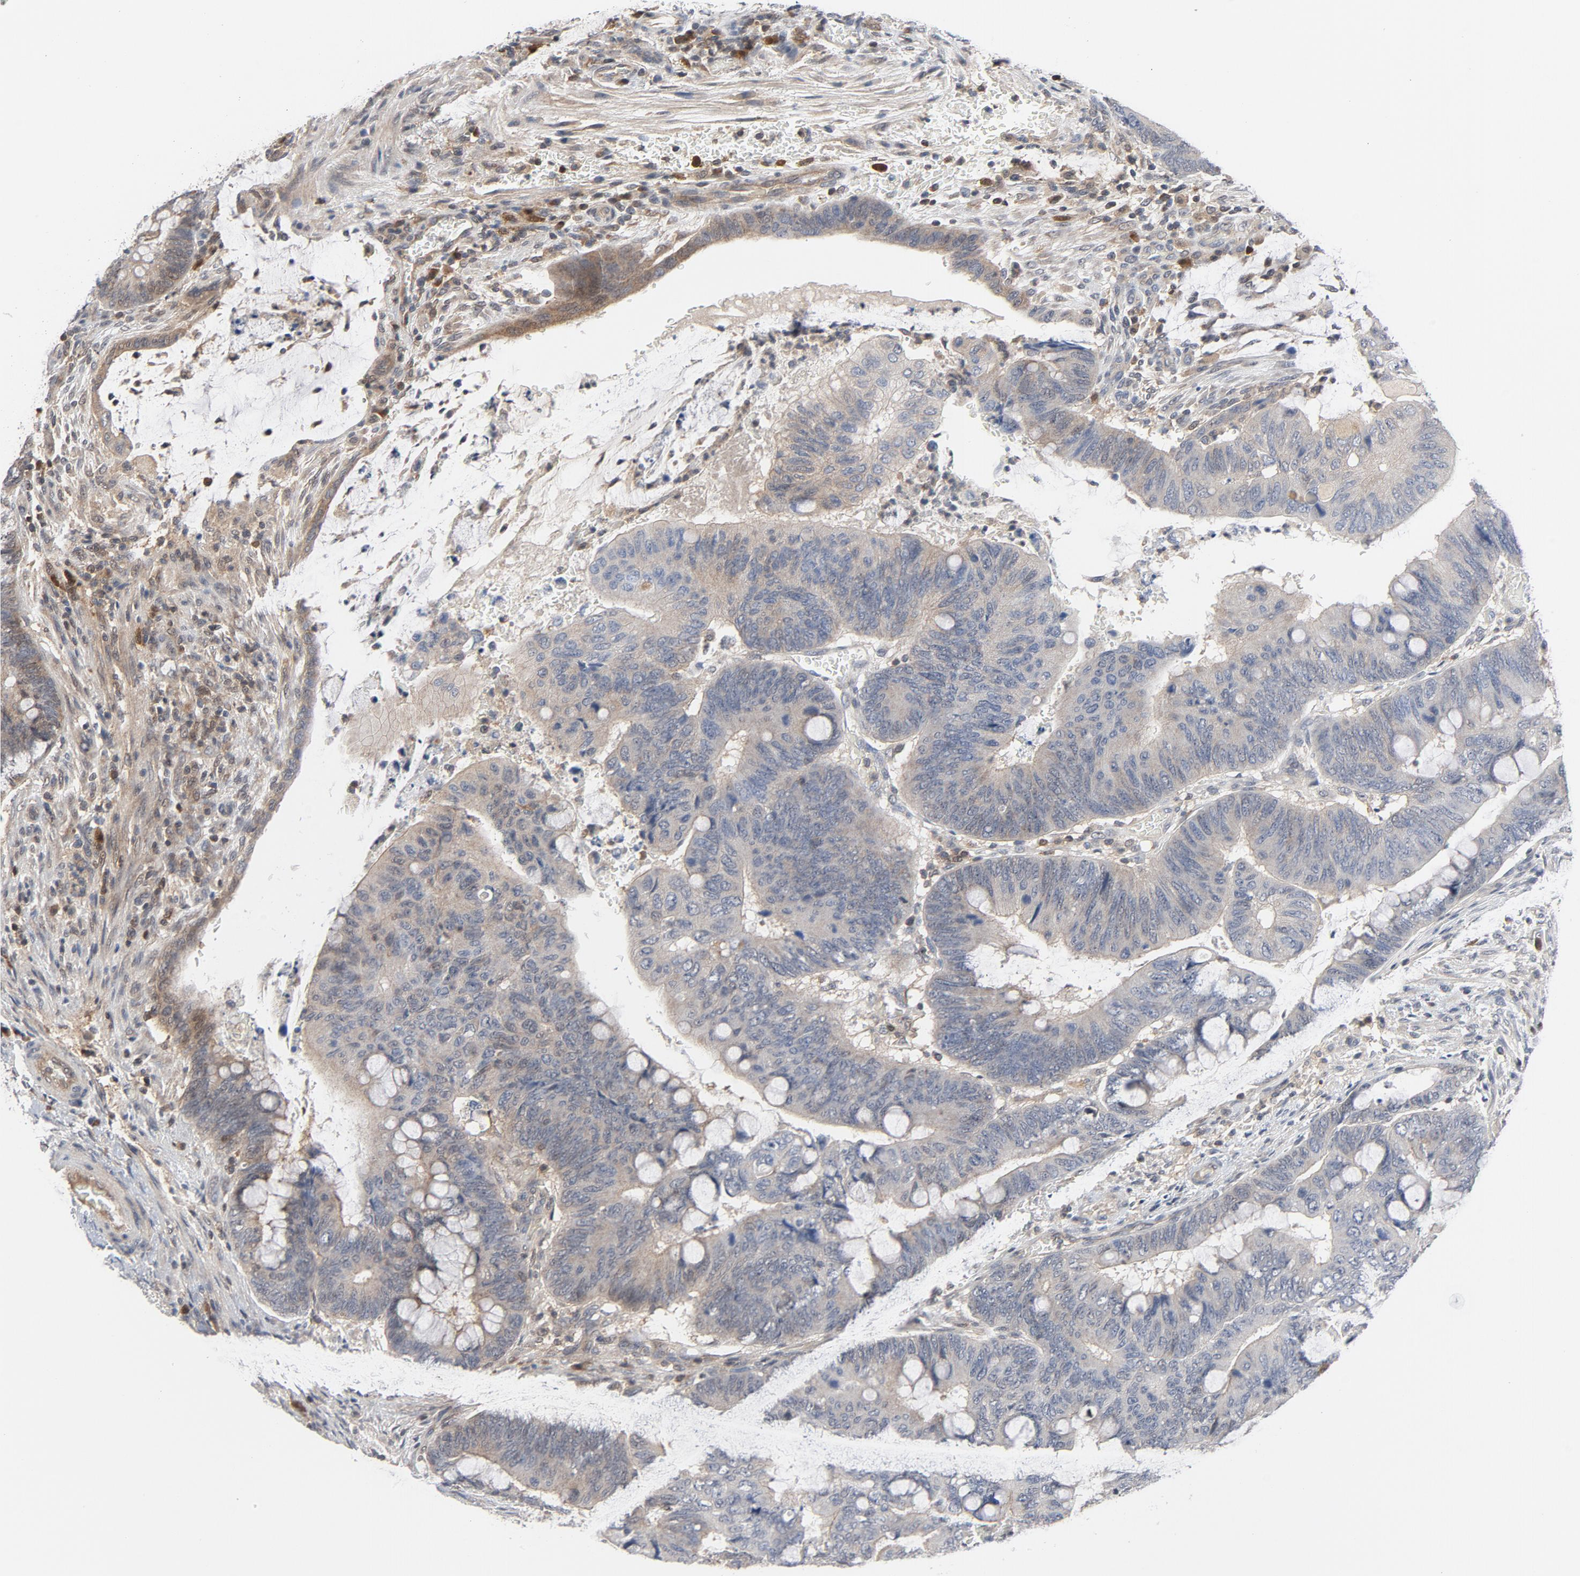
{"staining": {"intensity": "weak", "quantity": "25%-75%", "location": "cytoplasmic/membranous"}, "tissue": "colorectal cancer", "cell_type": "Tumor cells", "image_type": "cancer", "snomed": [{"axis": "morphology", "description": "Normal tissue, NOS"}, {"axis": "morphology", "description": "Adenocarcinoma, NOS"}, {"axis": "topography", "description": "Rectum"}], "caption": "Immunohistochemical staining of human colorectal cancer shows low levels of weak cytoplasmic/membranous protein staining in approximately 25%-75% of tumor cells.", "gene": "TRADD", "patient": {"sex": "male", "age": 92}}